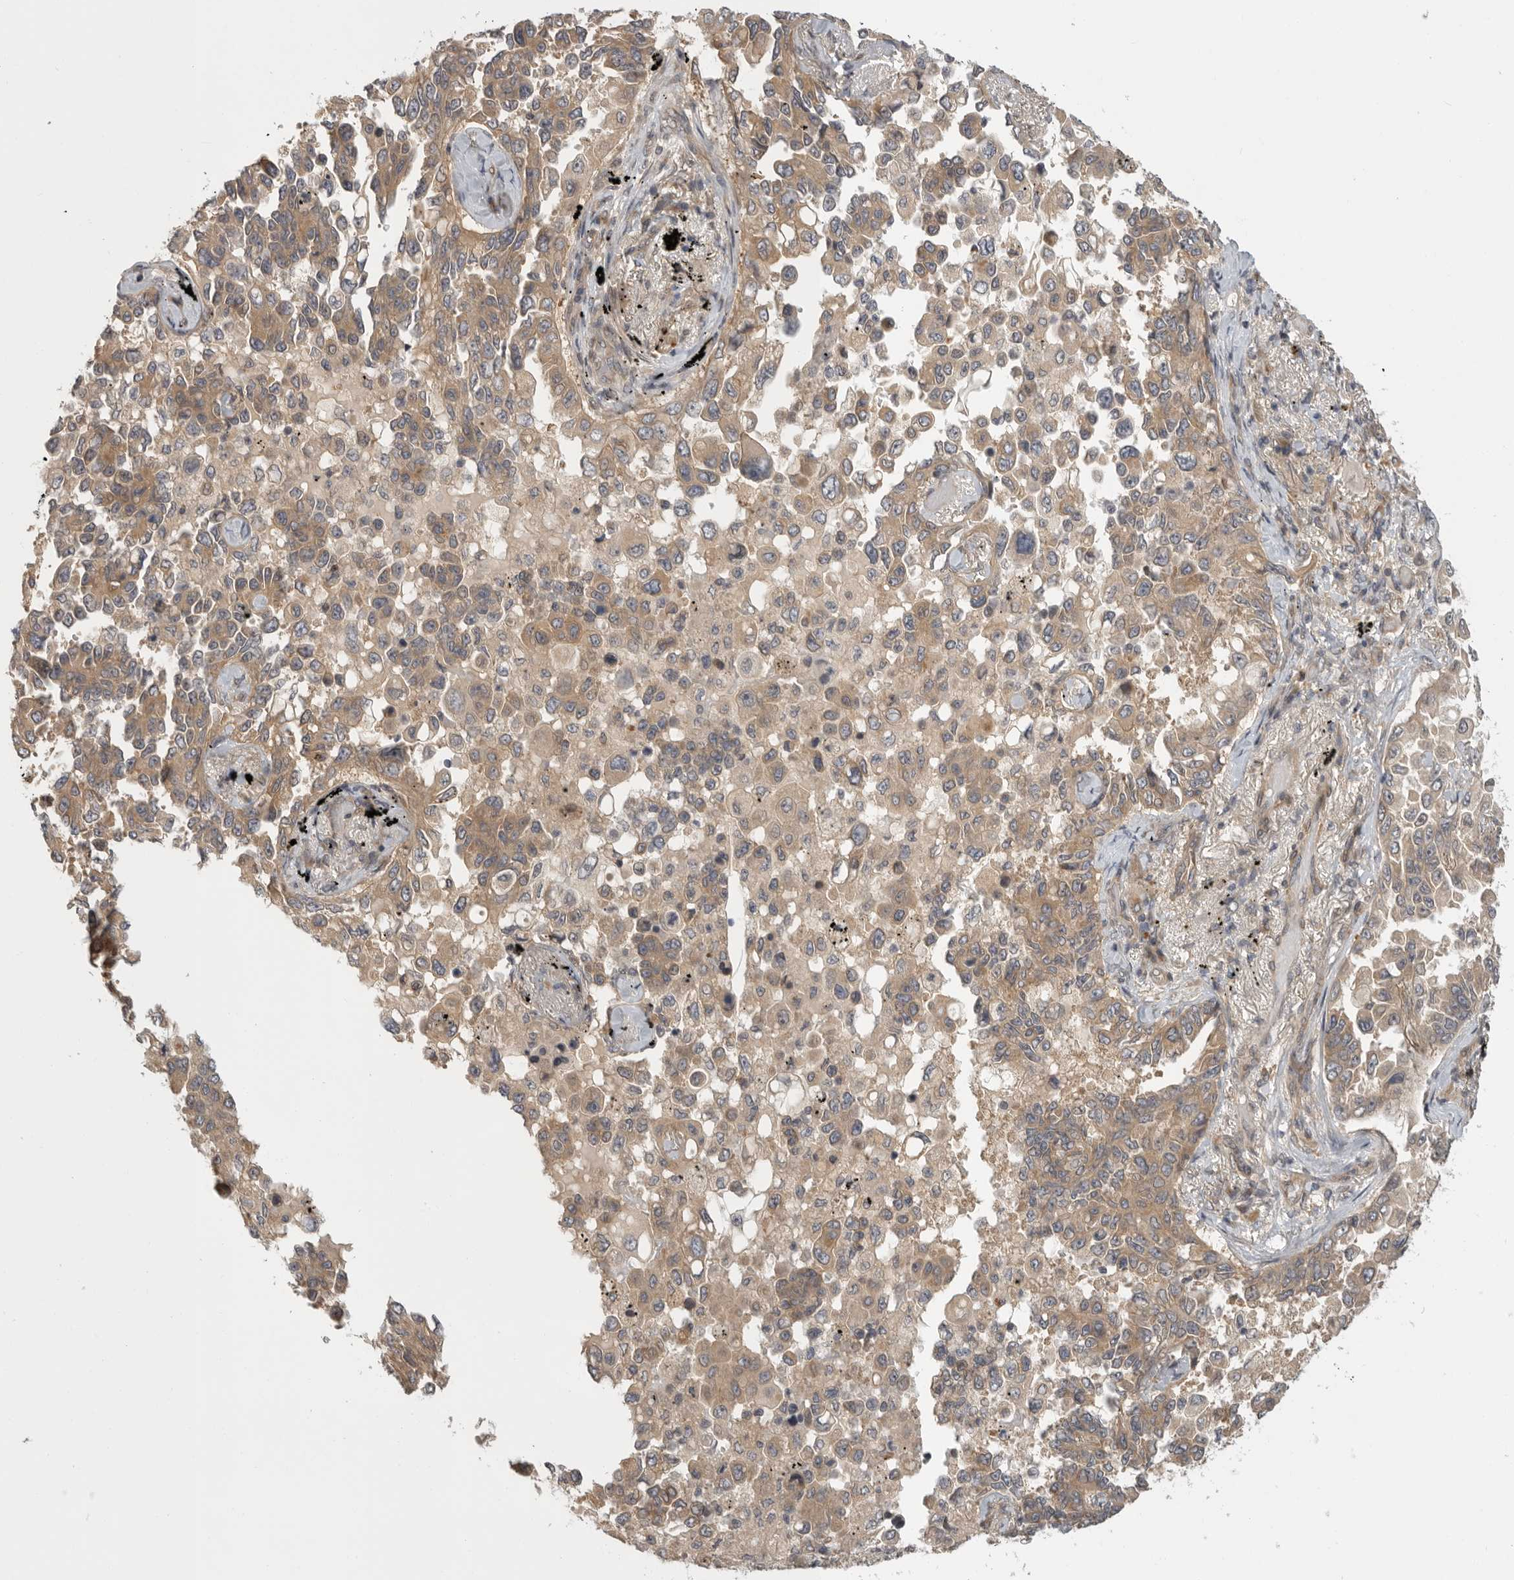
{"staining": {"intensity": "weak", "quantity": ">75%", "location": "cytoplasmic/membranous"}, "tissue": "lung cancer", "cell_type": "Tumor cells", "image_type": "cancer", "snomed": [{"axis": "morphology", "description": "Adenocarcinoma, NOS"}, {"axis": "topography", "description": "Lung"}], "caption": "DAB (3,3'-diaminobenzidine) immunohistochemical staining of human lung cancer (adenocarcinoma) exhibits weak cytoplasmic/membranous protein staining in approximately >75% of tumor cells.", "gene": "CUEDC1", "patient": {"sex": "female", "age": 67}}